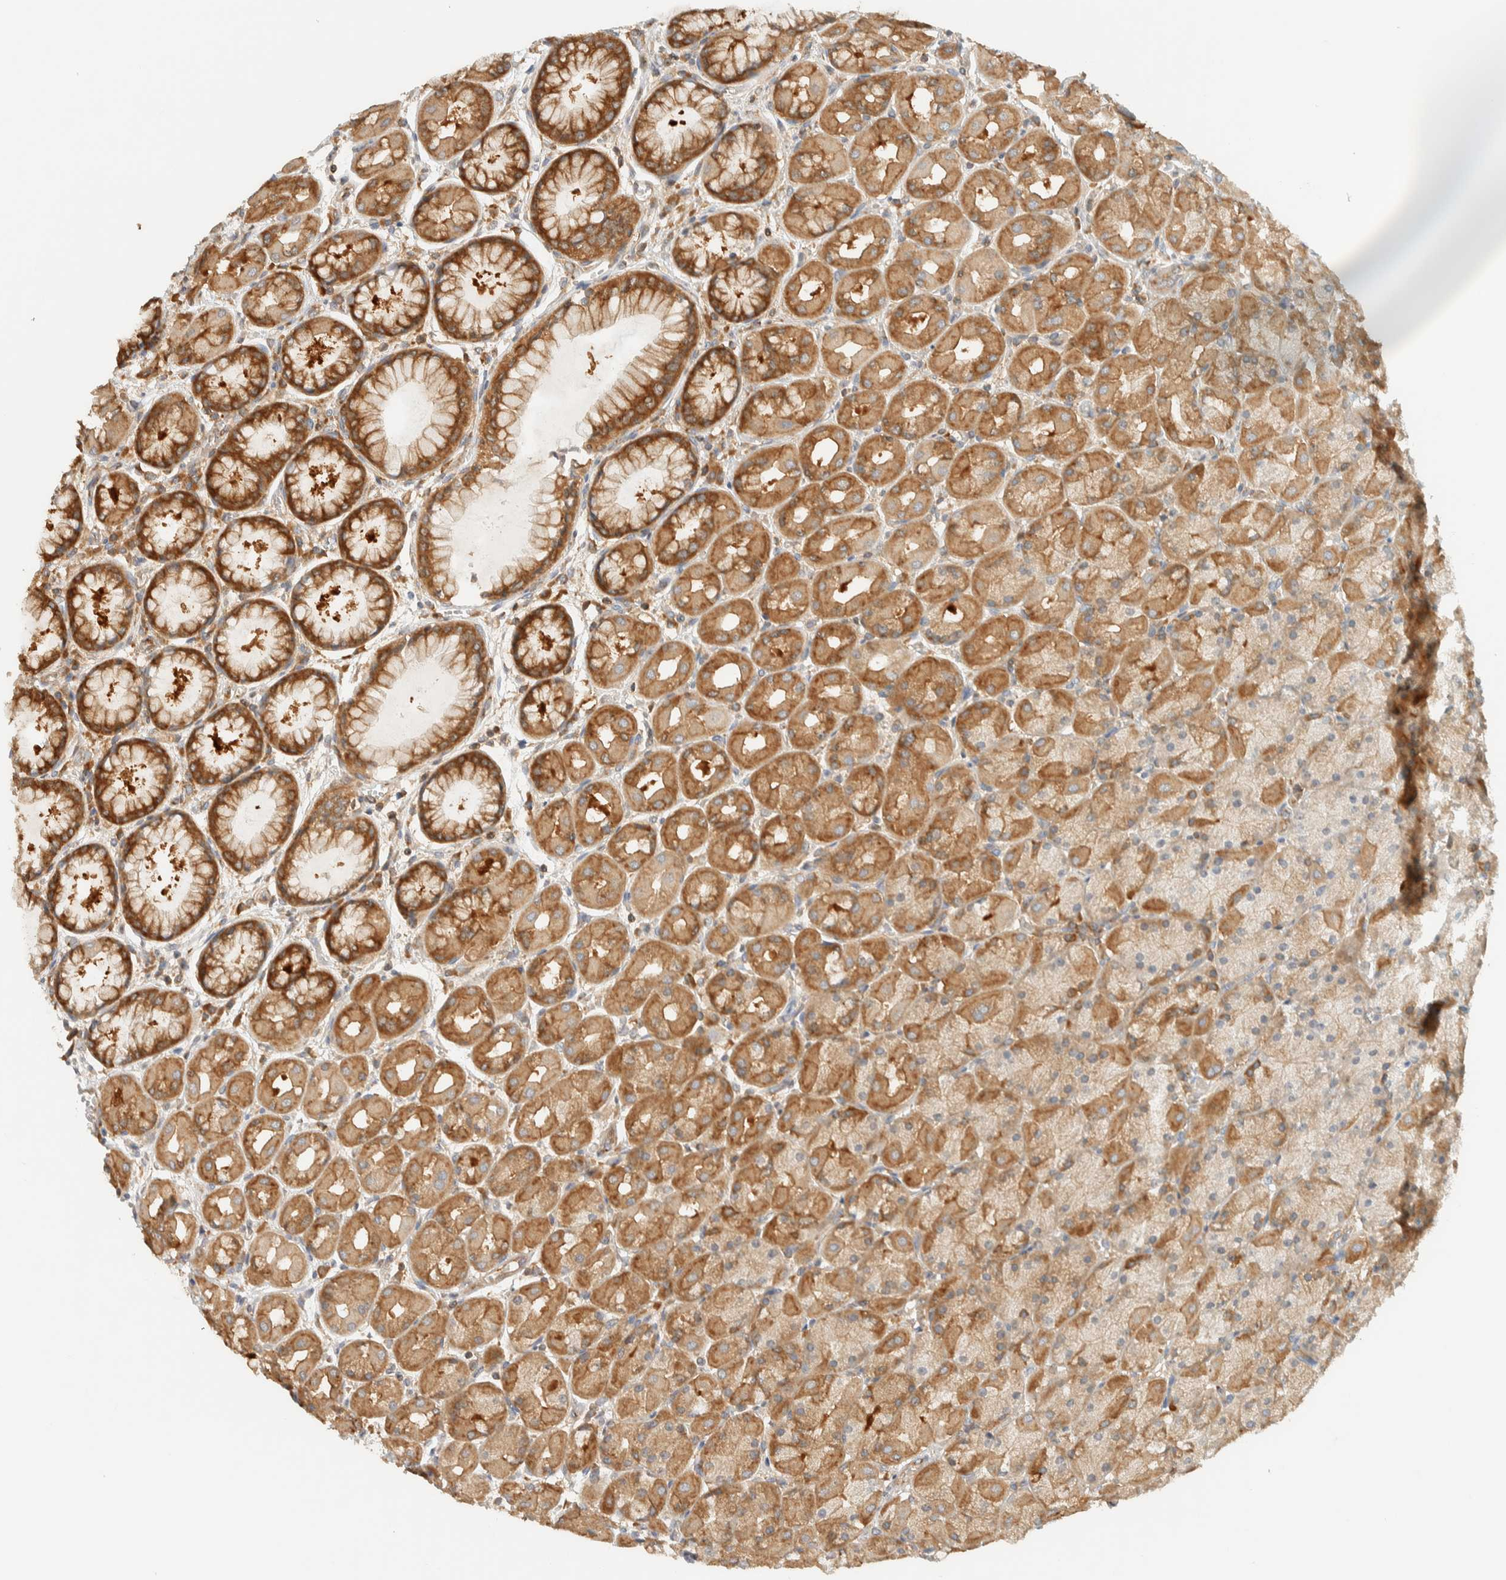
{"staining": {"intensity": "strong", "quantity": ">75%", "location": "cytoplasmic/membranous"}, "tissue": "stomach", "cell_type": "Glandular cells", "image_type": "normal", "snomed": [{"axis": "morphology", "description": "Normal tissue, NOS"}, {"axis": "topography", "description": "Stomach, upper"}], "caption": "Immunohistochemistry (IHC) histopathology image of benign stomach stained for a protein (brown), which shows high levels of strong cytoplasmic/membranous staining in about >75% of glandular cells.", "gene": "ARFGEF1", "patient": {"sex": "female", "age": 56}}